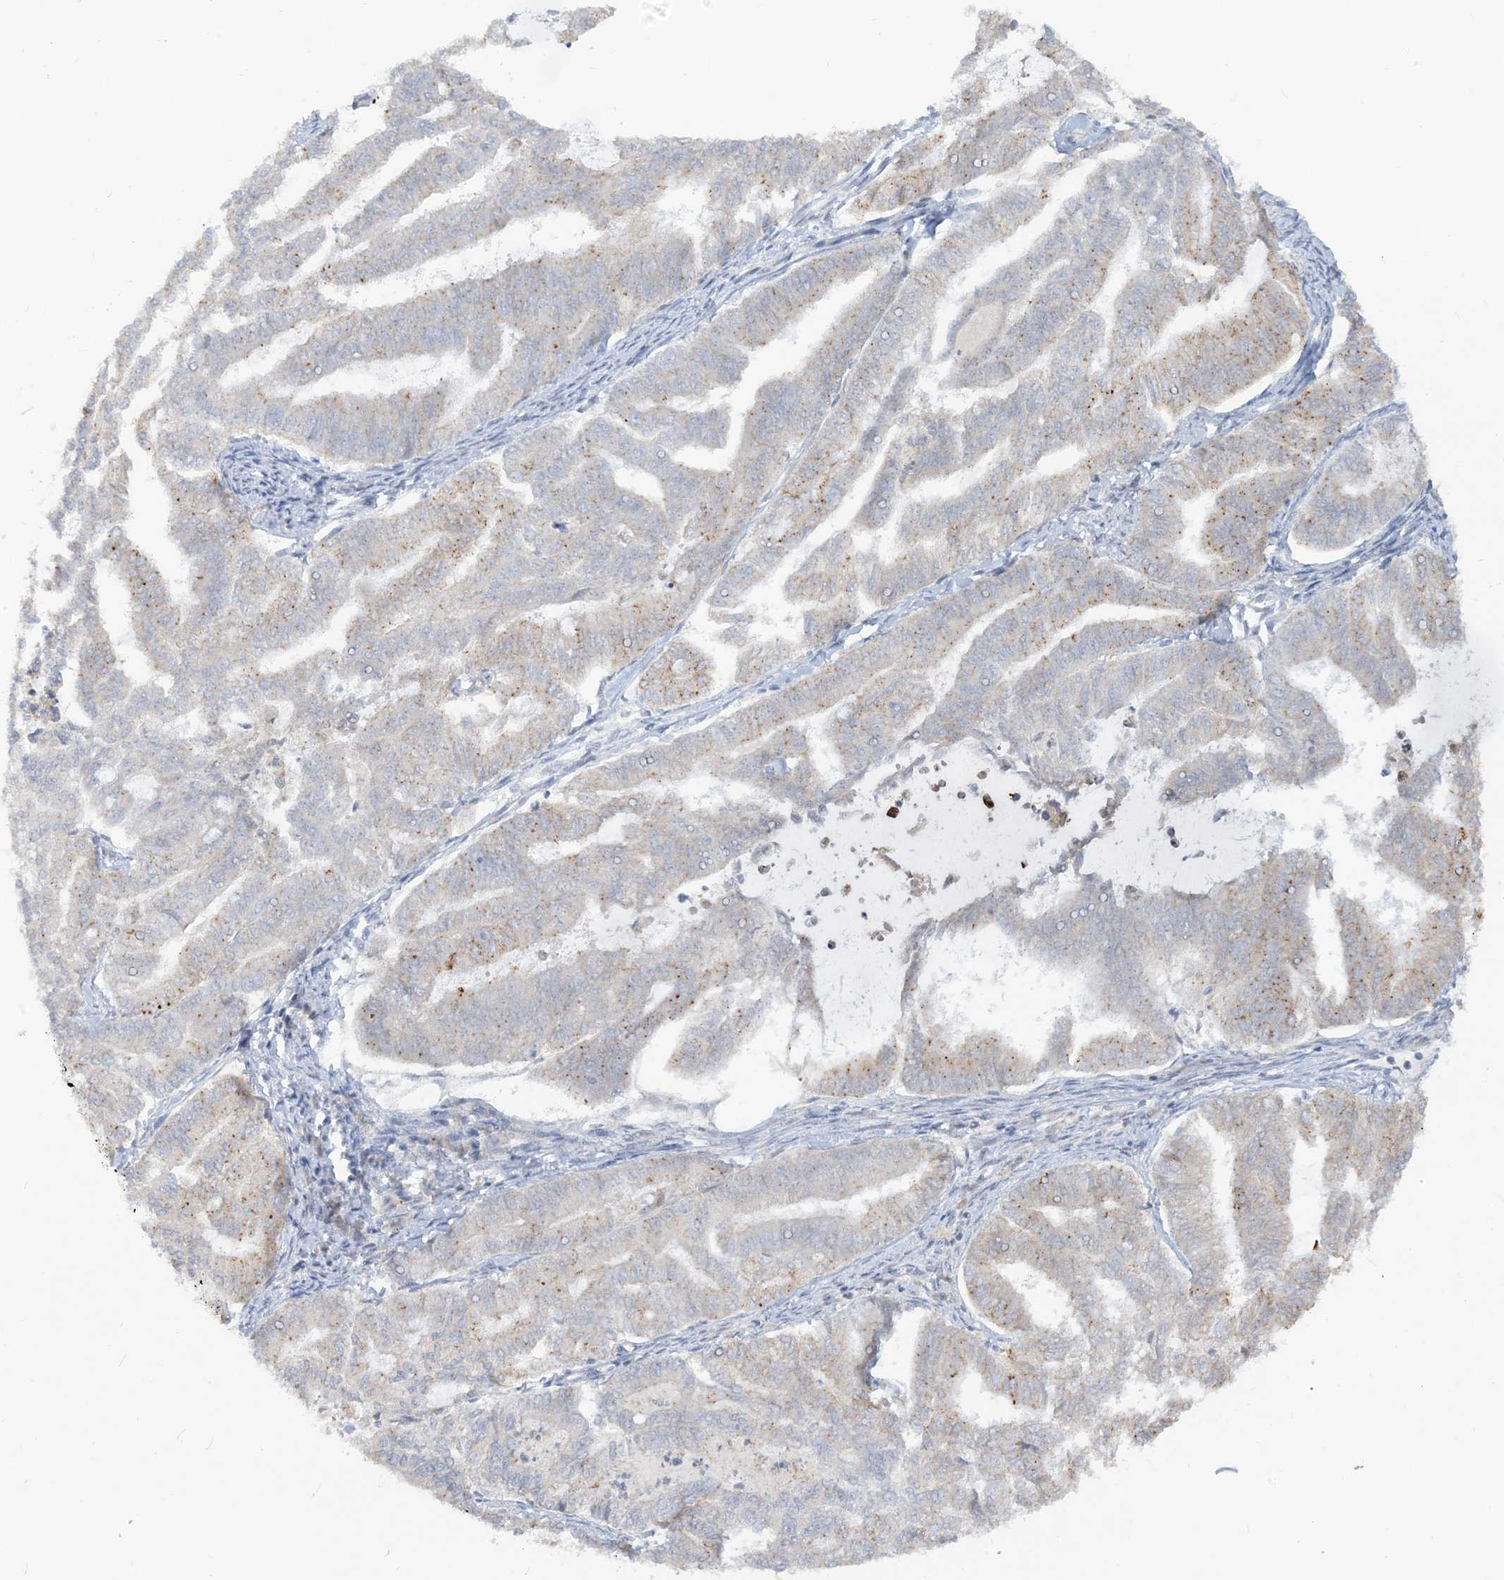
{"staining": {"intensity": "weak", "quantity": "<25%", "location": "cytoplasmic/membranous"}, "tissue": "endometrial cancer", "cell_type": "Tumor cells", "image_type": "cancer", "snomed": [{"axis": "morphology", "description": "Adenocarcinoma, NOS"}, {"axis": "topography", "description": "Endometrium"}], "caption": "There is no significant positivity in tumor cells of endometrial cancer. (DAB (3,3'-diaminobenzidine) immunohistochemistry (IHC) with hematoxylin counter stain).", "gene": "LOXL3", "patient": {"sex": "female", "age": 79}}